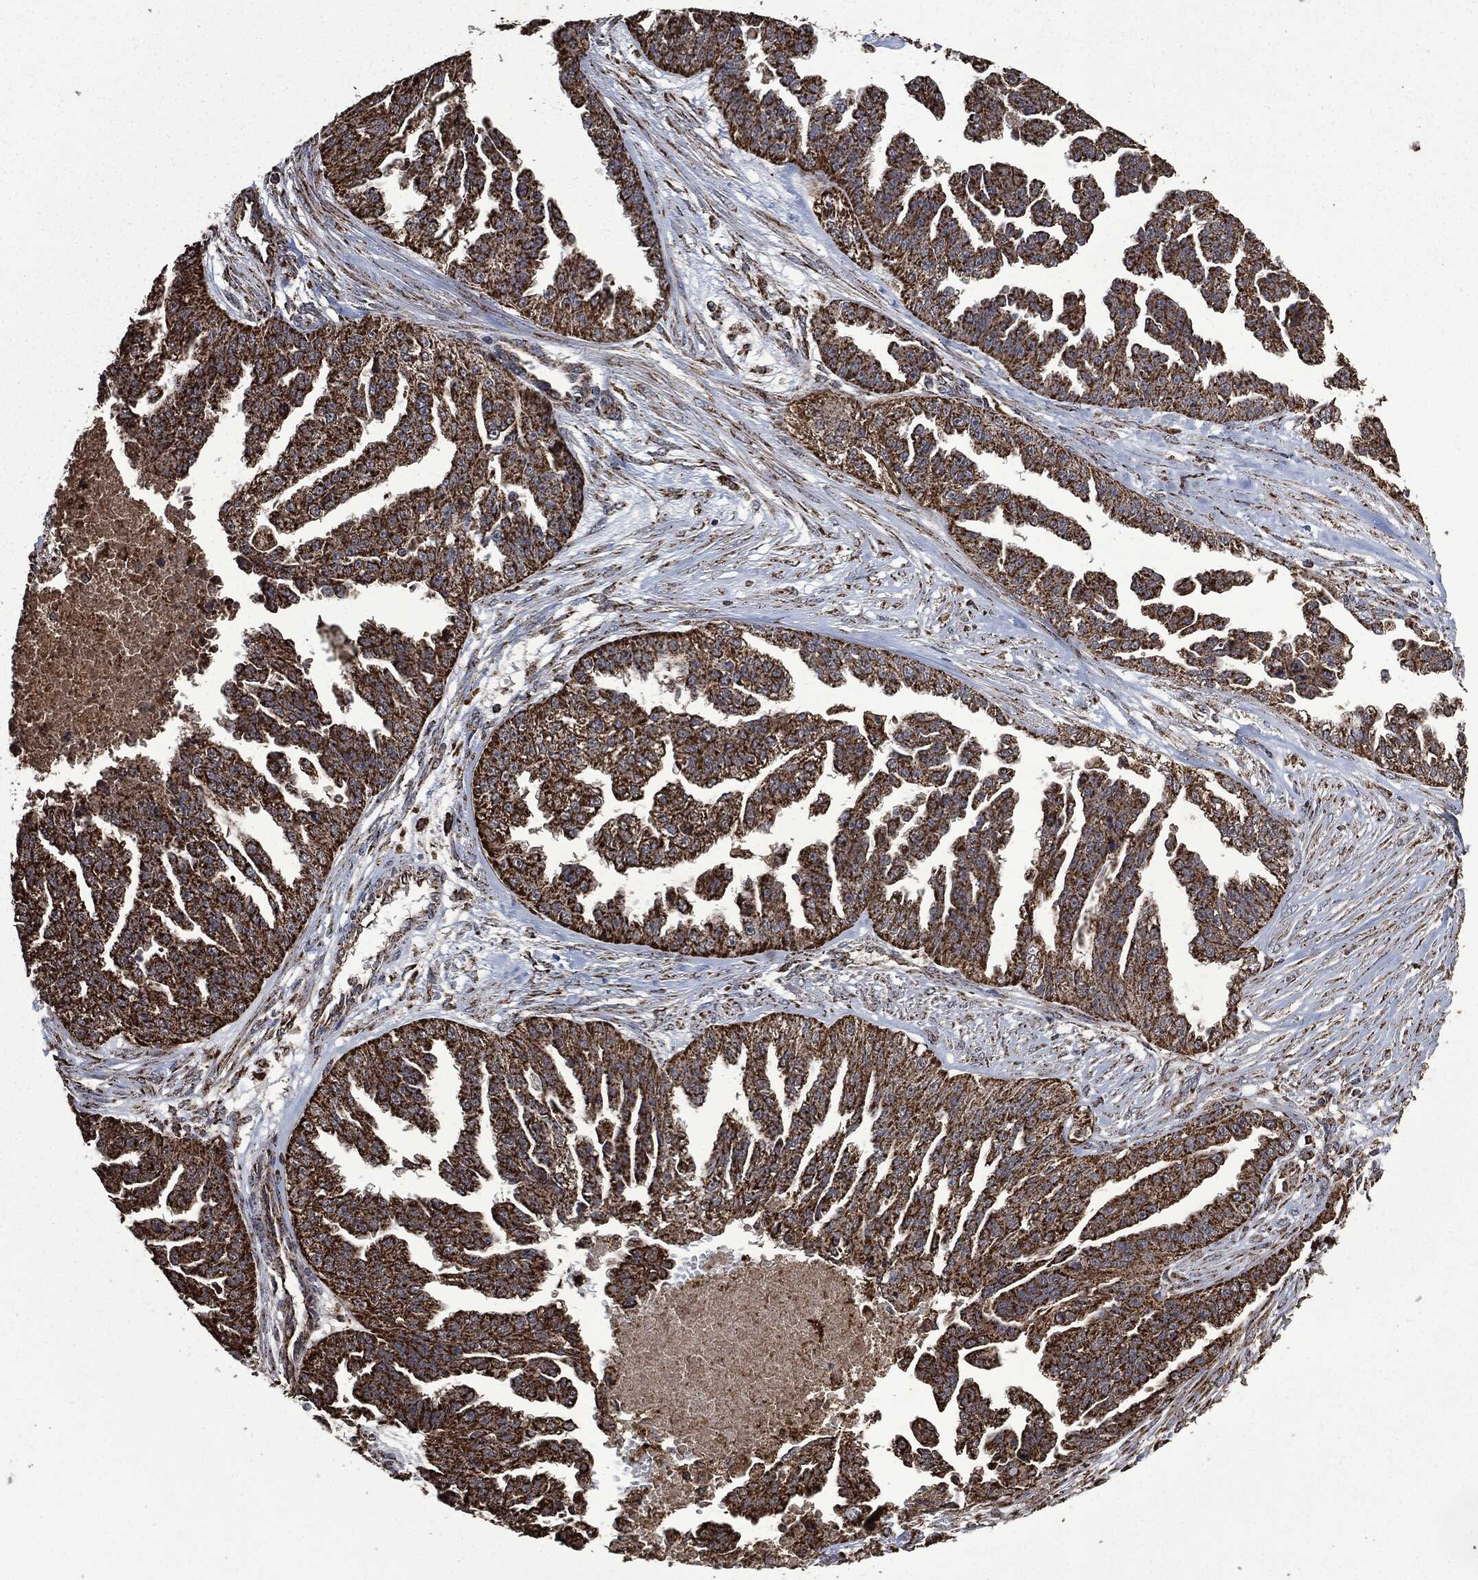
{"staining": {"intensity": "strong", "quantity": ">75%", "location": "cytoplasmic/membranous"}, "tissue": "ovarian cancer", "cell_type": "Tumor cells", "image_type": "cancer", "snomed": [{"axis": "morphology", "description": "Cystadenocarcinoma, serous, NOS"}, {"axis": "topography", "description": "Ovary"}], "caption": "A high amount of strong cytoplasmic/membranous staining is identified in approximately >75% of tumor cells in ovarian serous cystadenocarcinoma tissue.", "gene": "LIG3", "patient": {"sex": "female", "age": 58}}